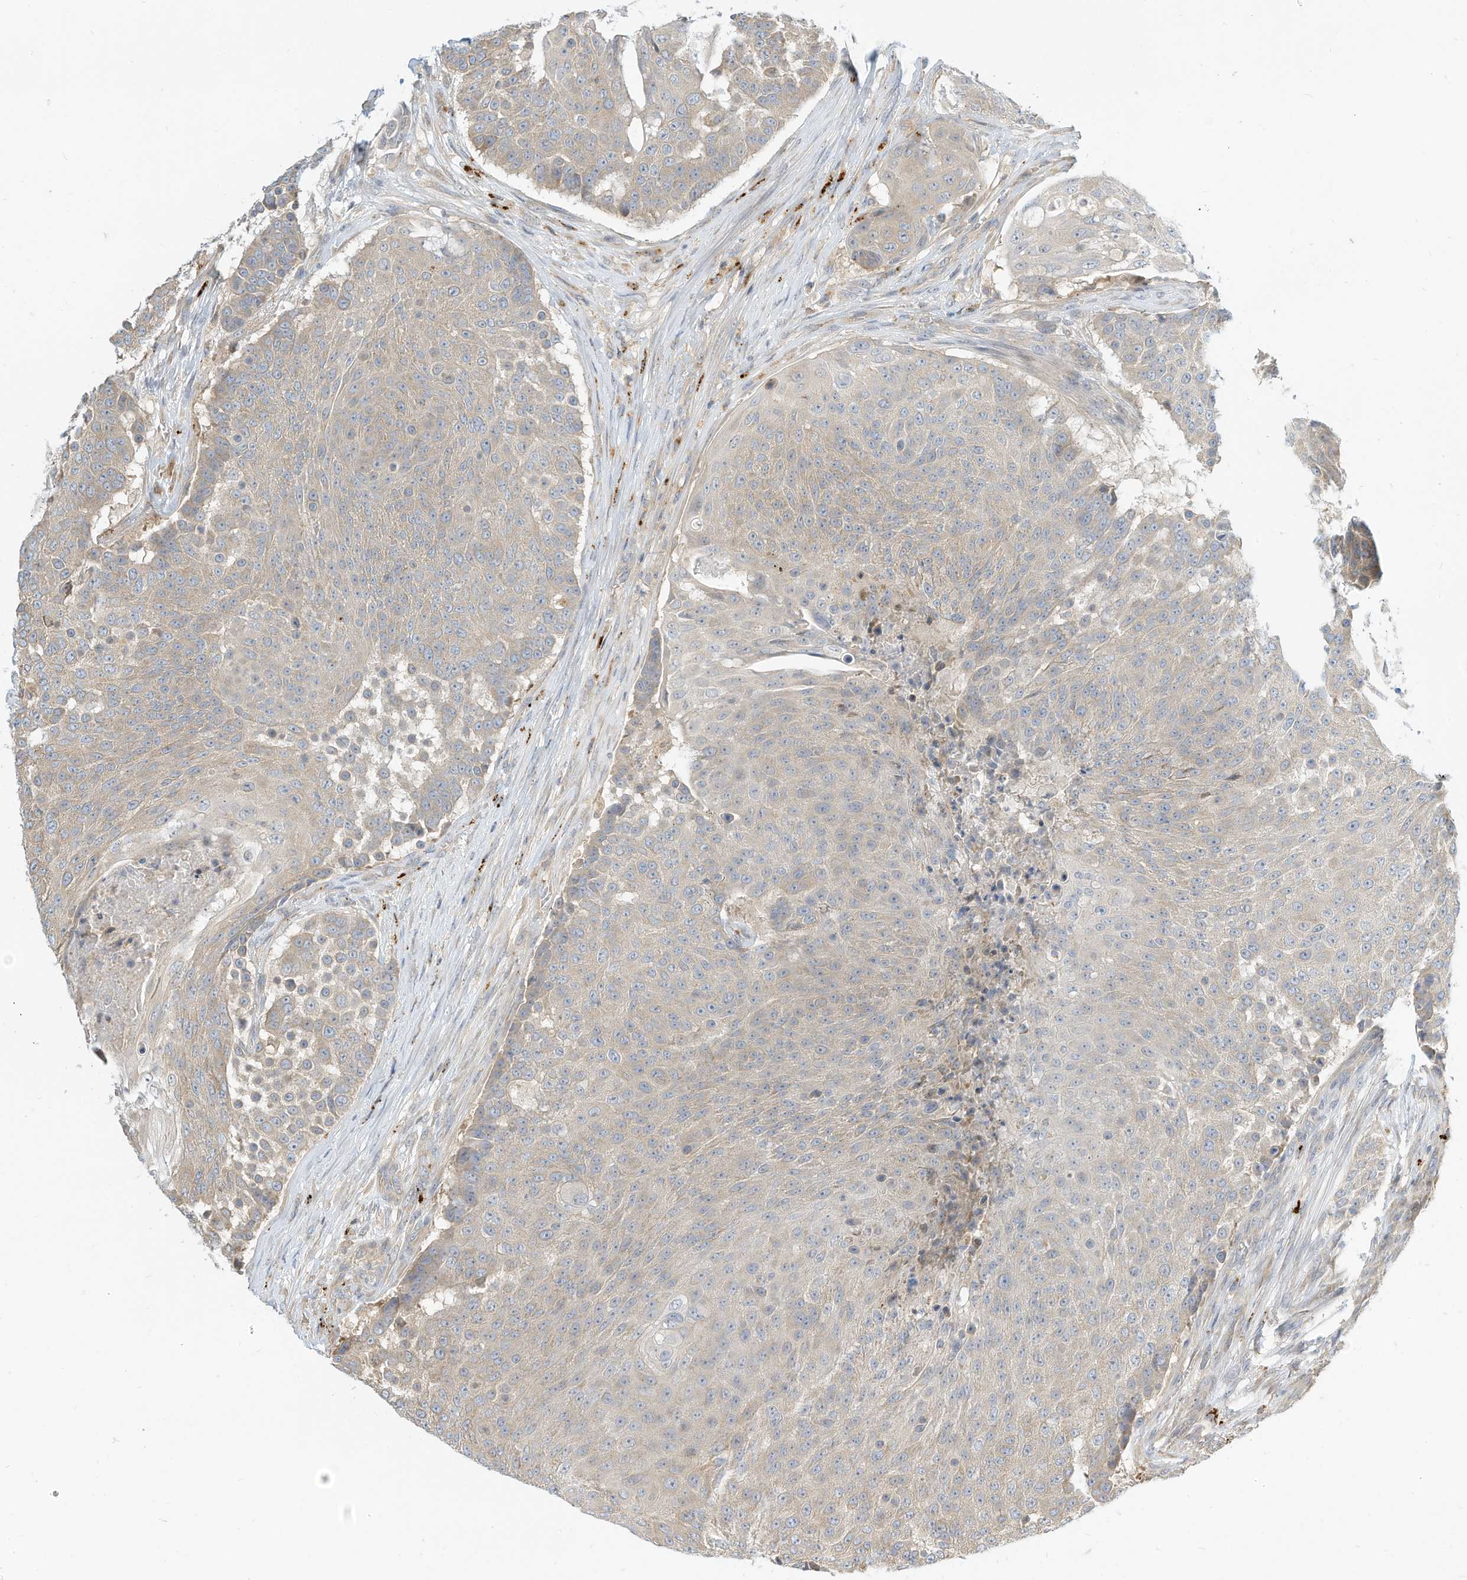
{"staining": {"intensity": "weak", "quantity": "<25%", "location": "cytoplasmic/membranous"}, "tissue": "urothelial cancer", "cell_type": "Tumor cells", "image_type": "cancer", "snomed": [{"axis": "morphology", "description": "Urothelial carcinoma, High grade"}, {"axis": "topography", "description": "Urinary bladder"}], "caption": "Immunohistochemical staining of urothelial carcinoma (high-grade) displays no significant staining in tumor cells.", "gene": "OFD1", "patient": {"sex": "female", "age": 63}}